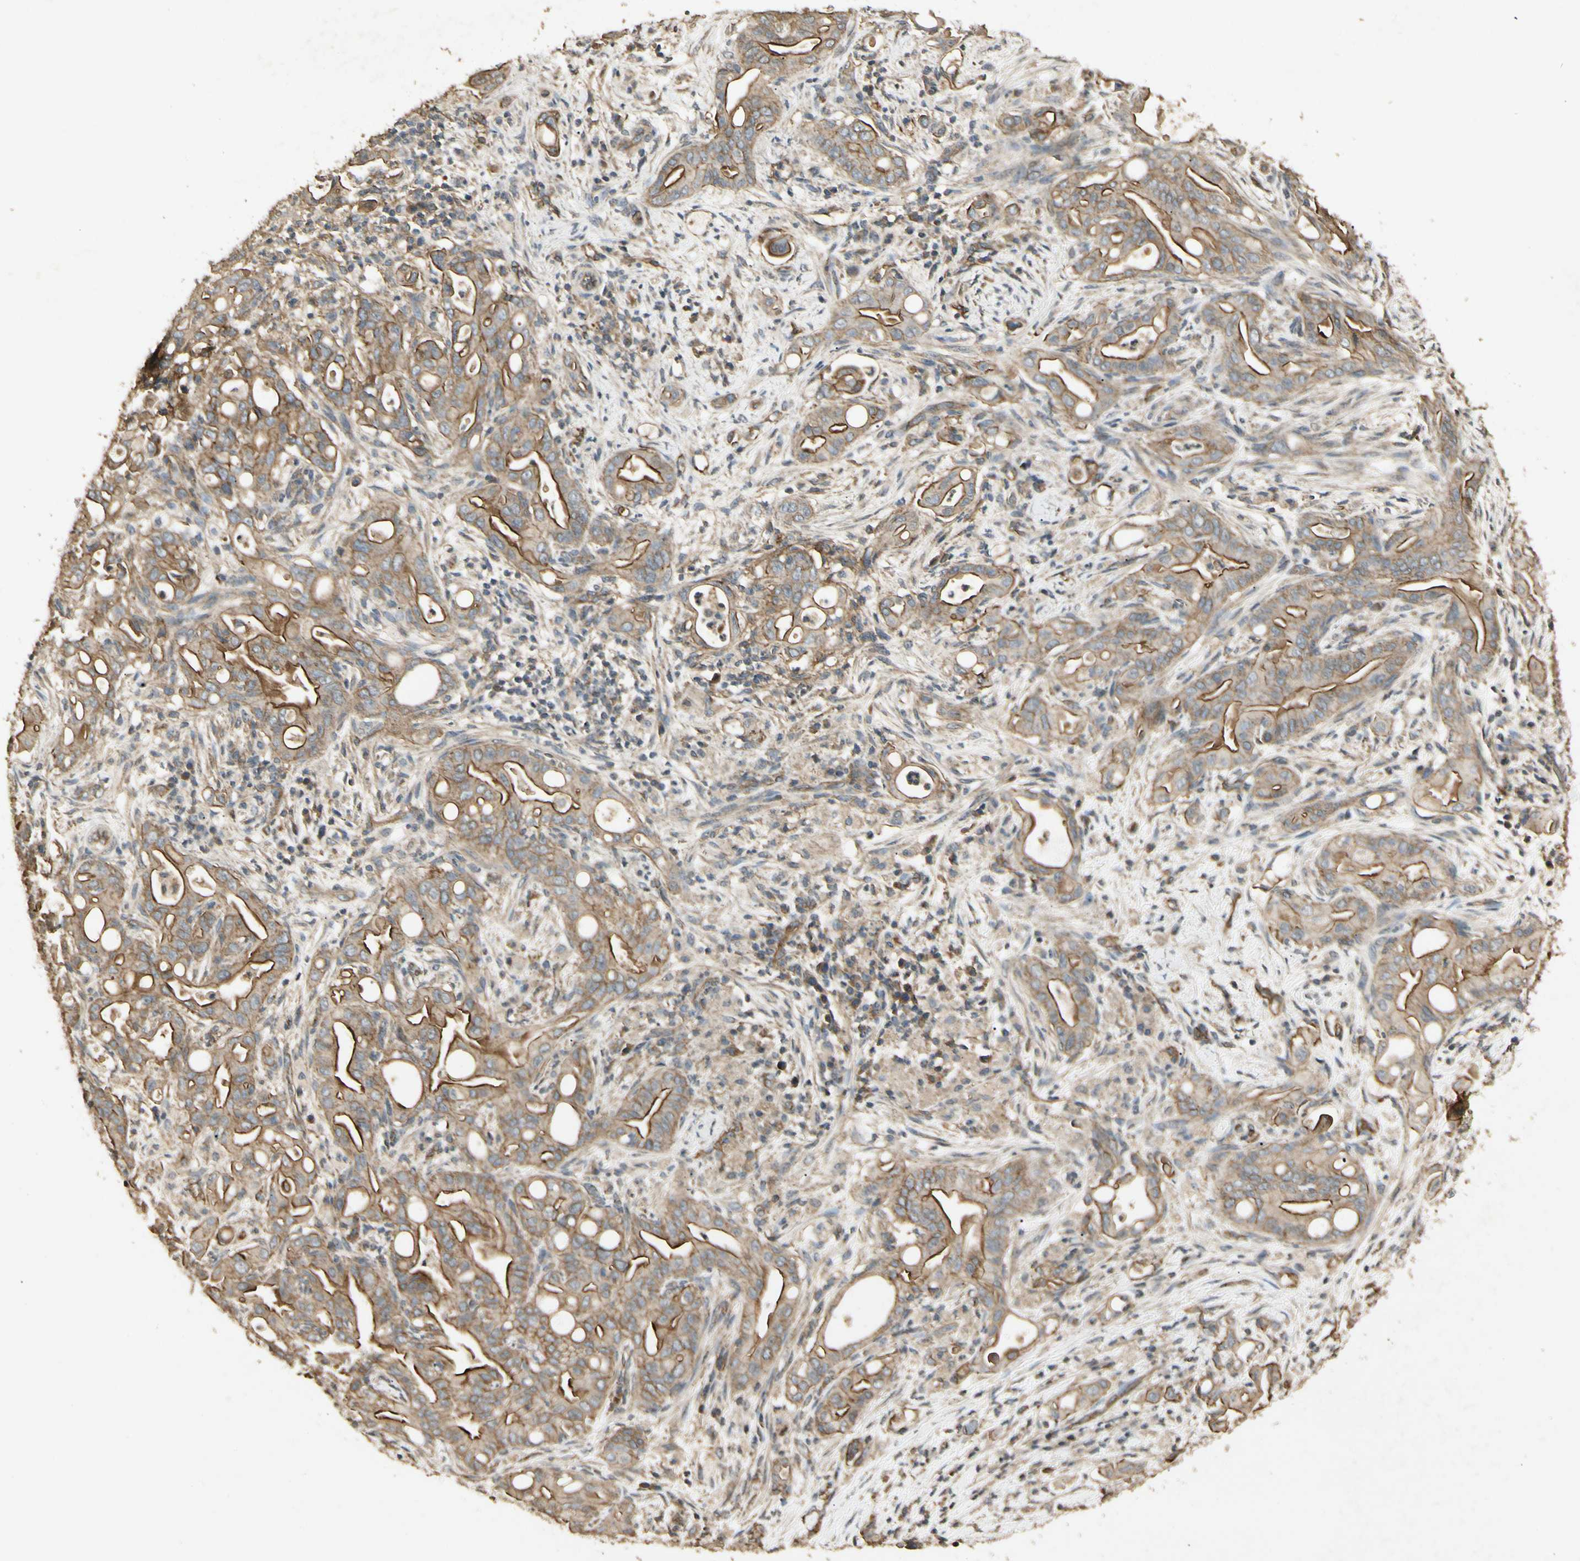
{"staining": {"intensity": "moderate", "quantity": ">75%", "location": "cytoplasmic/membranous"}, "tissue": "liver cancer", "cell_type": "Tumor cells", "image_type": "cancer", "snomed": [{"axis": "morphology", "description": "Cholangiocarcinoma"}, {"axis": "topography", "description": "Liver"}], "caption": "There is medium levels of moderate cytoplasmic/membranous staining in tumor cells of cholangiocarcinoma (liver), as demonstrated by immunohistochemical staining (brown color).", "gene": "RNF180", "patient": {"sex": "female", "age": 68}}